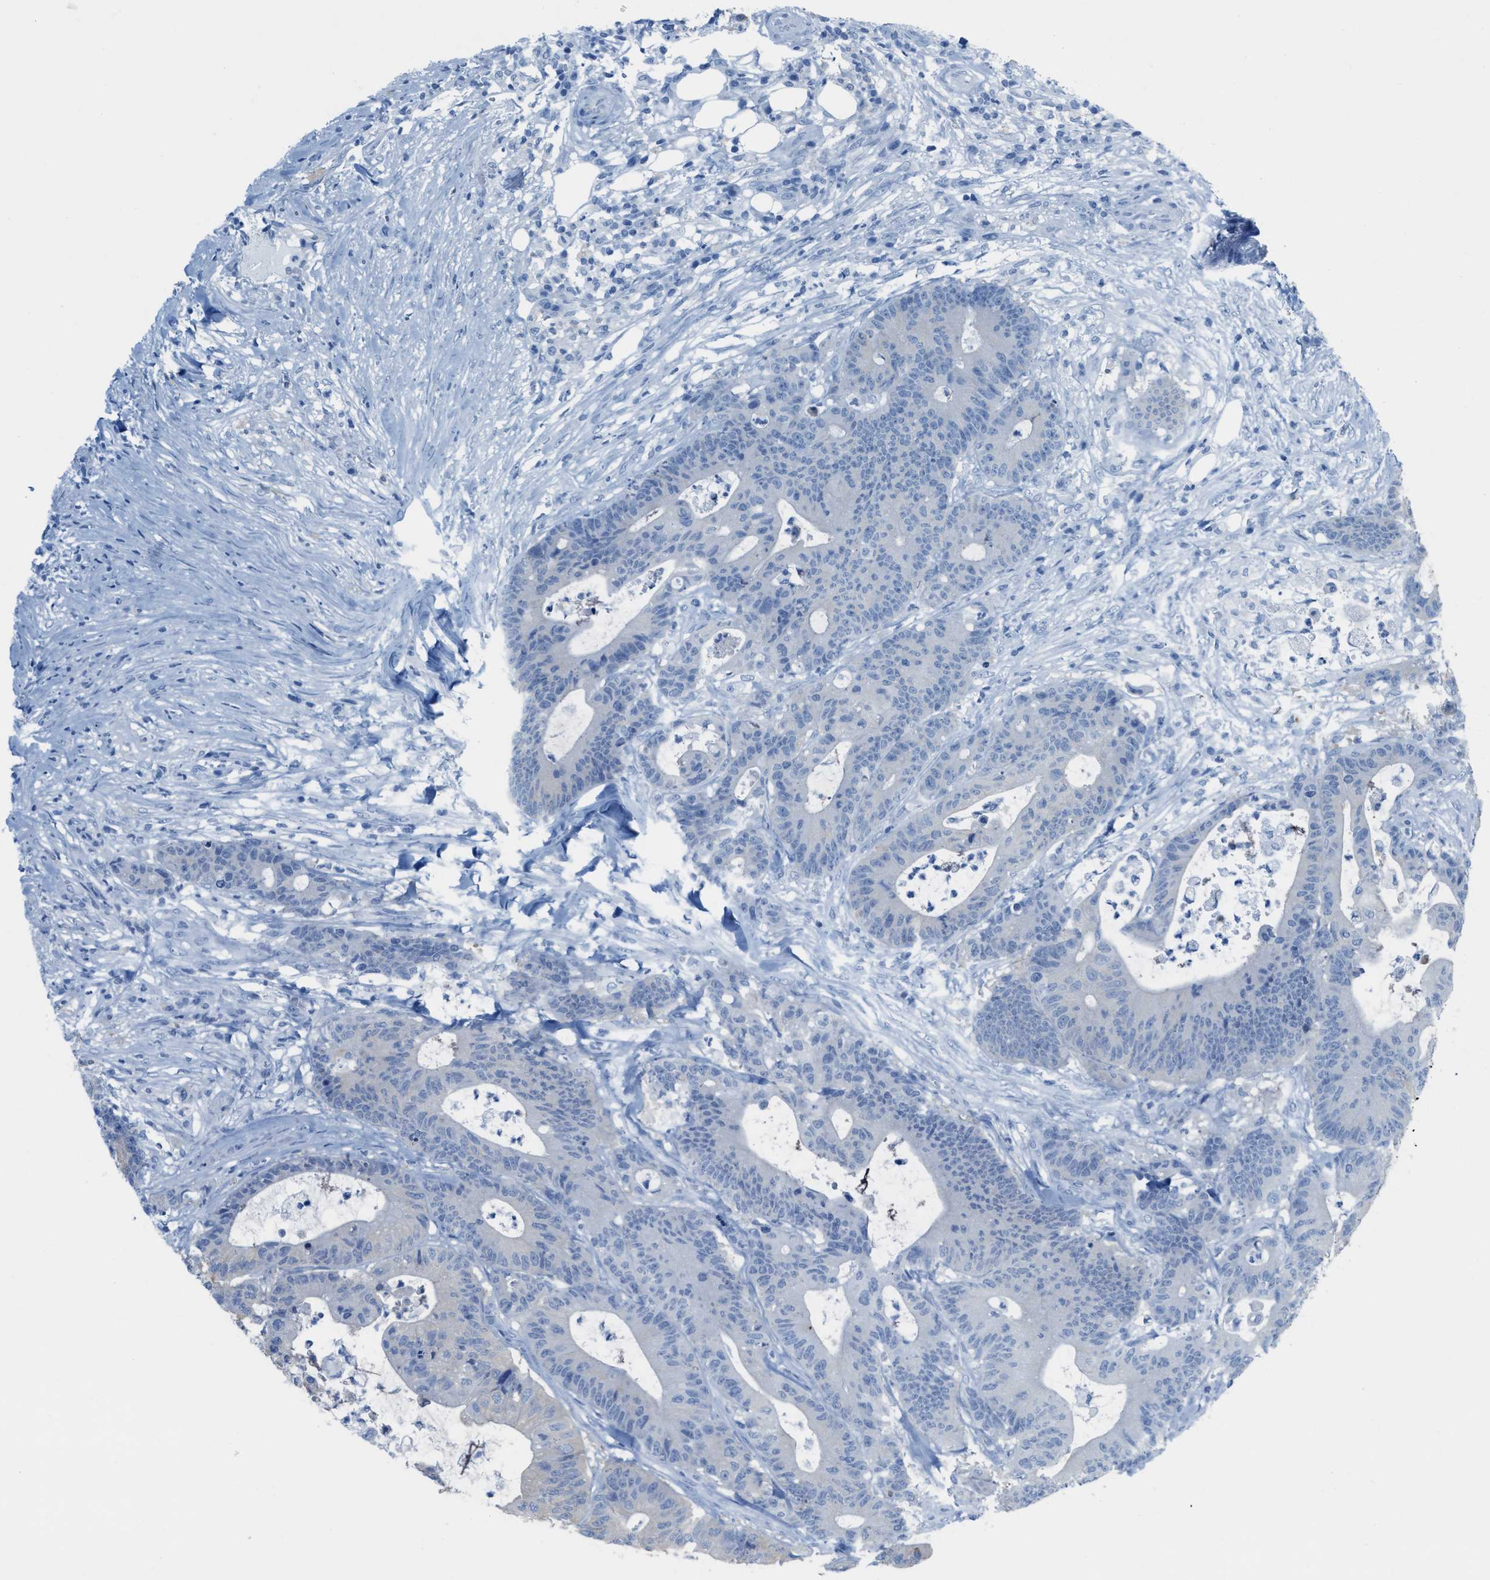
{"staining": {"intensity": "negative", "quantity": "none", "location": "none"}, "tissue": "colorectal cancer", "cell_type": "Tumor cells", "image_type": "cancer", "snomed": [{"axis": "morphology", "description": "Adenocarcinoma, NOS"}, {"axis": "topography", "description": "Colon"}], "caption": "Immunohistochemistry (IHC) of human adenocarcinoma (colorectal) demonstrates no expression in tumor cells.", "gene": "ASGR1", "patient": {"sex": "female", "age": 84}}